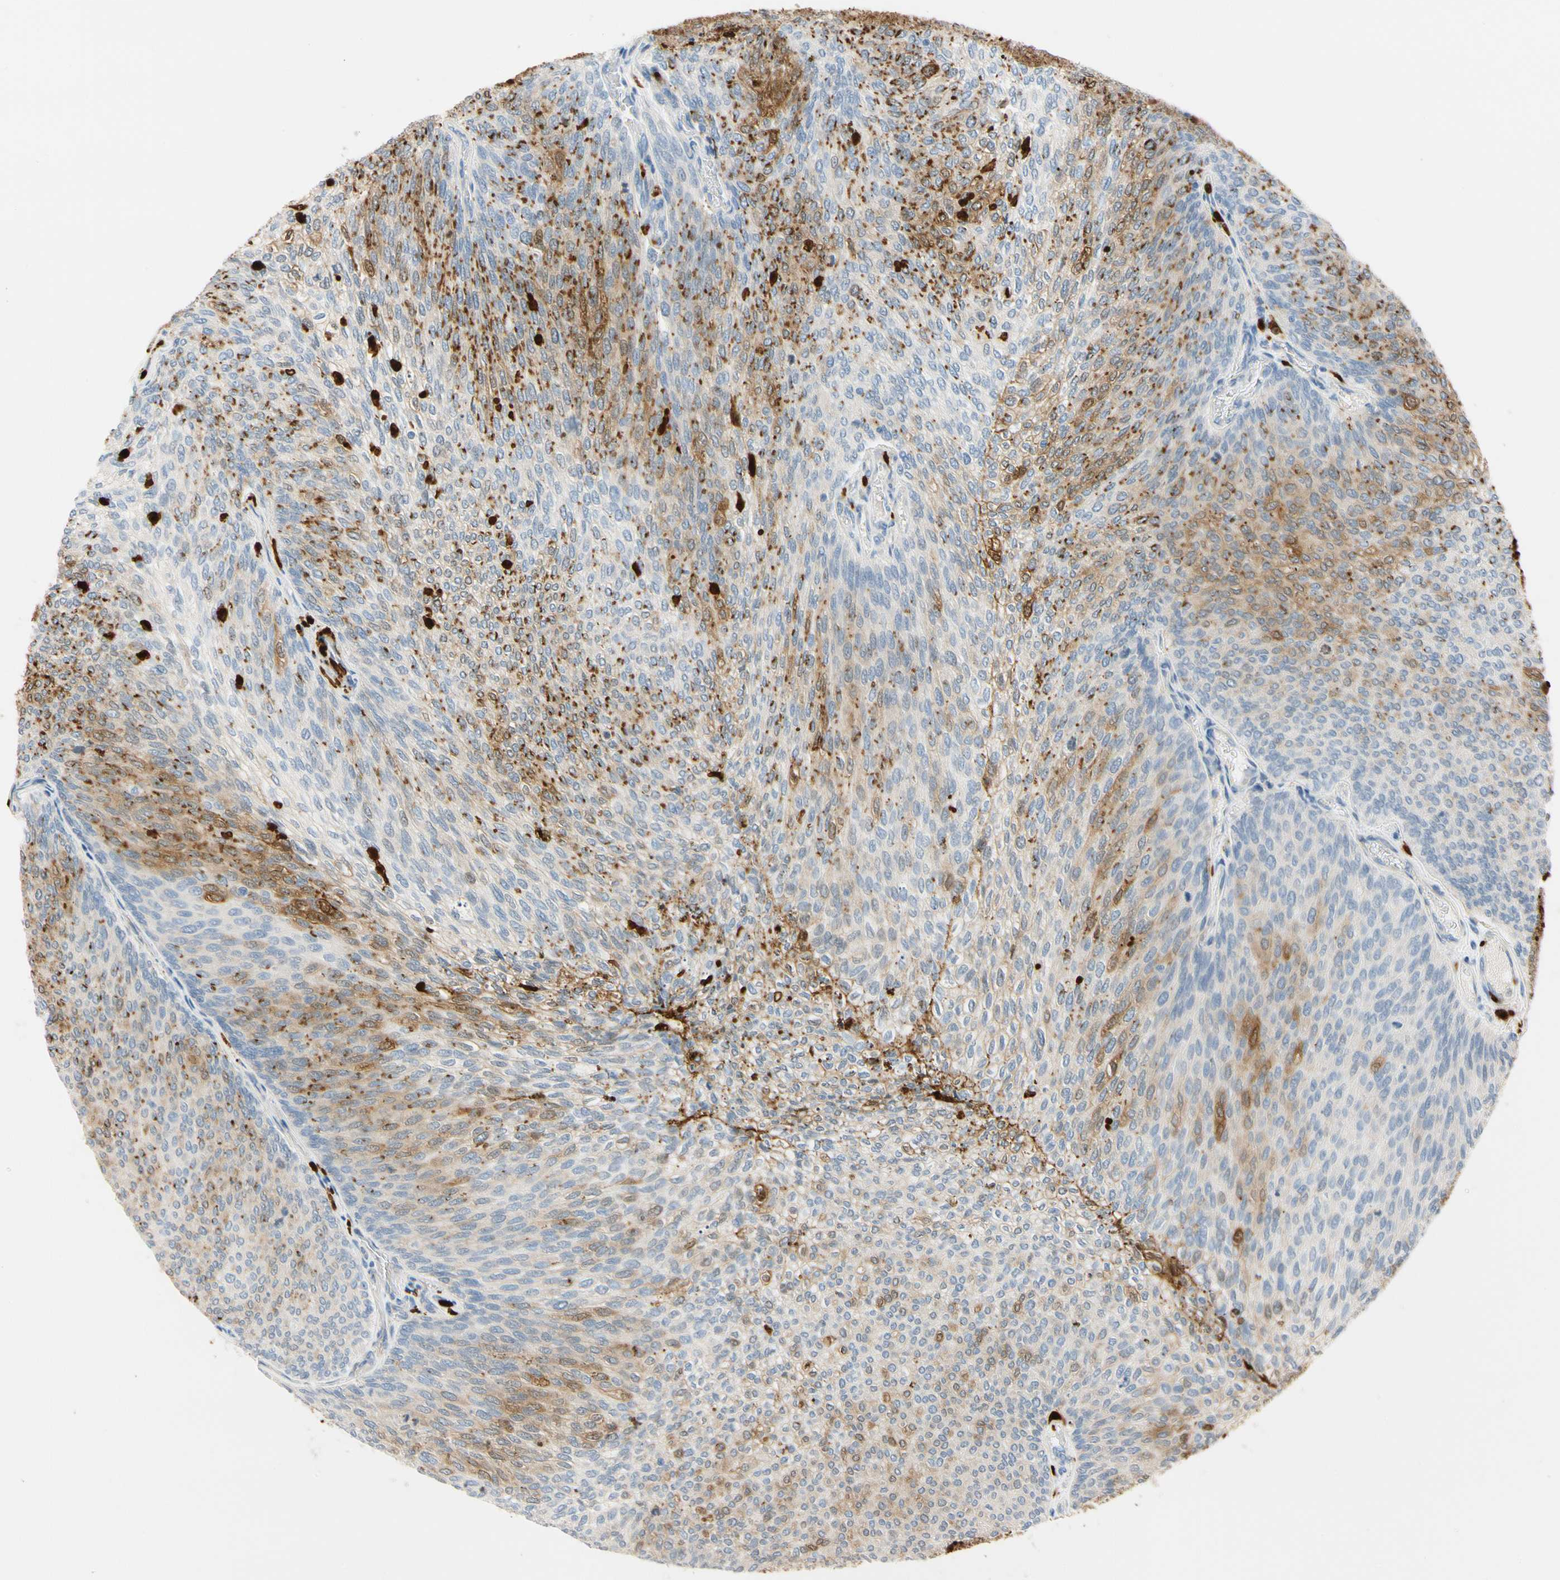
{"staining": {"intensity": "strong", "quantity": "<25%", "location": "cytoplasmic/membranous,nuclear"}, "tissue": "urothelial cancer", "cell_type": "Tumor cells", "image_type": "cancer", "snomed": [{"axis": "morphology", "description": "Urothelial carcinoma, Low grade"}, {"axis": "topography", "description": "Urinary bladder"}], "caption": "Immunohistochemical staining of urothelial carcinoma (low-grade) exhibits medium levels of strong cytoplasmic/membranous and nuclear staining in approximately <25% of tumor cells. The staining is performed using DAB (3,3'-diaminobenzidine) brown chromogen to label protein expression. The nuclei are counter-stained blue using hematoxylin.", "gene": "TRAF5", "patient": {"sex": "female", "age": 79}}